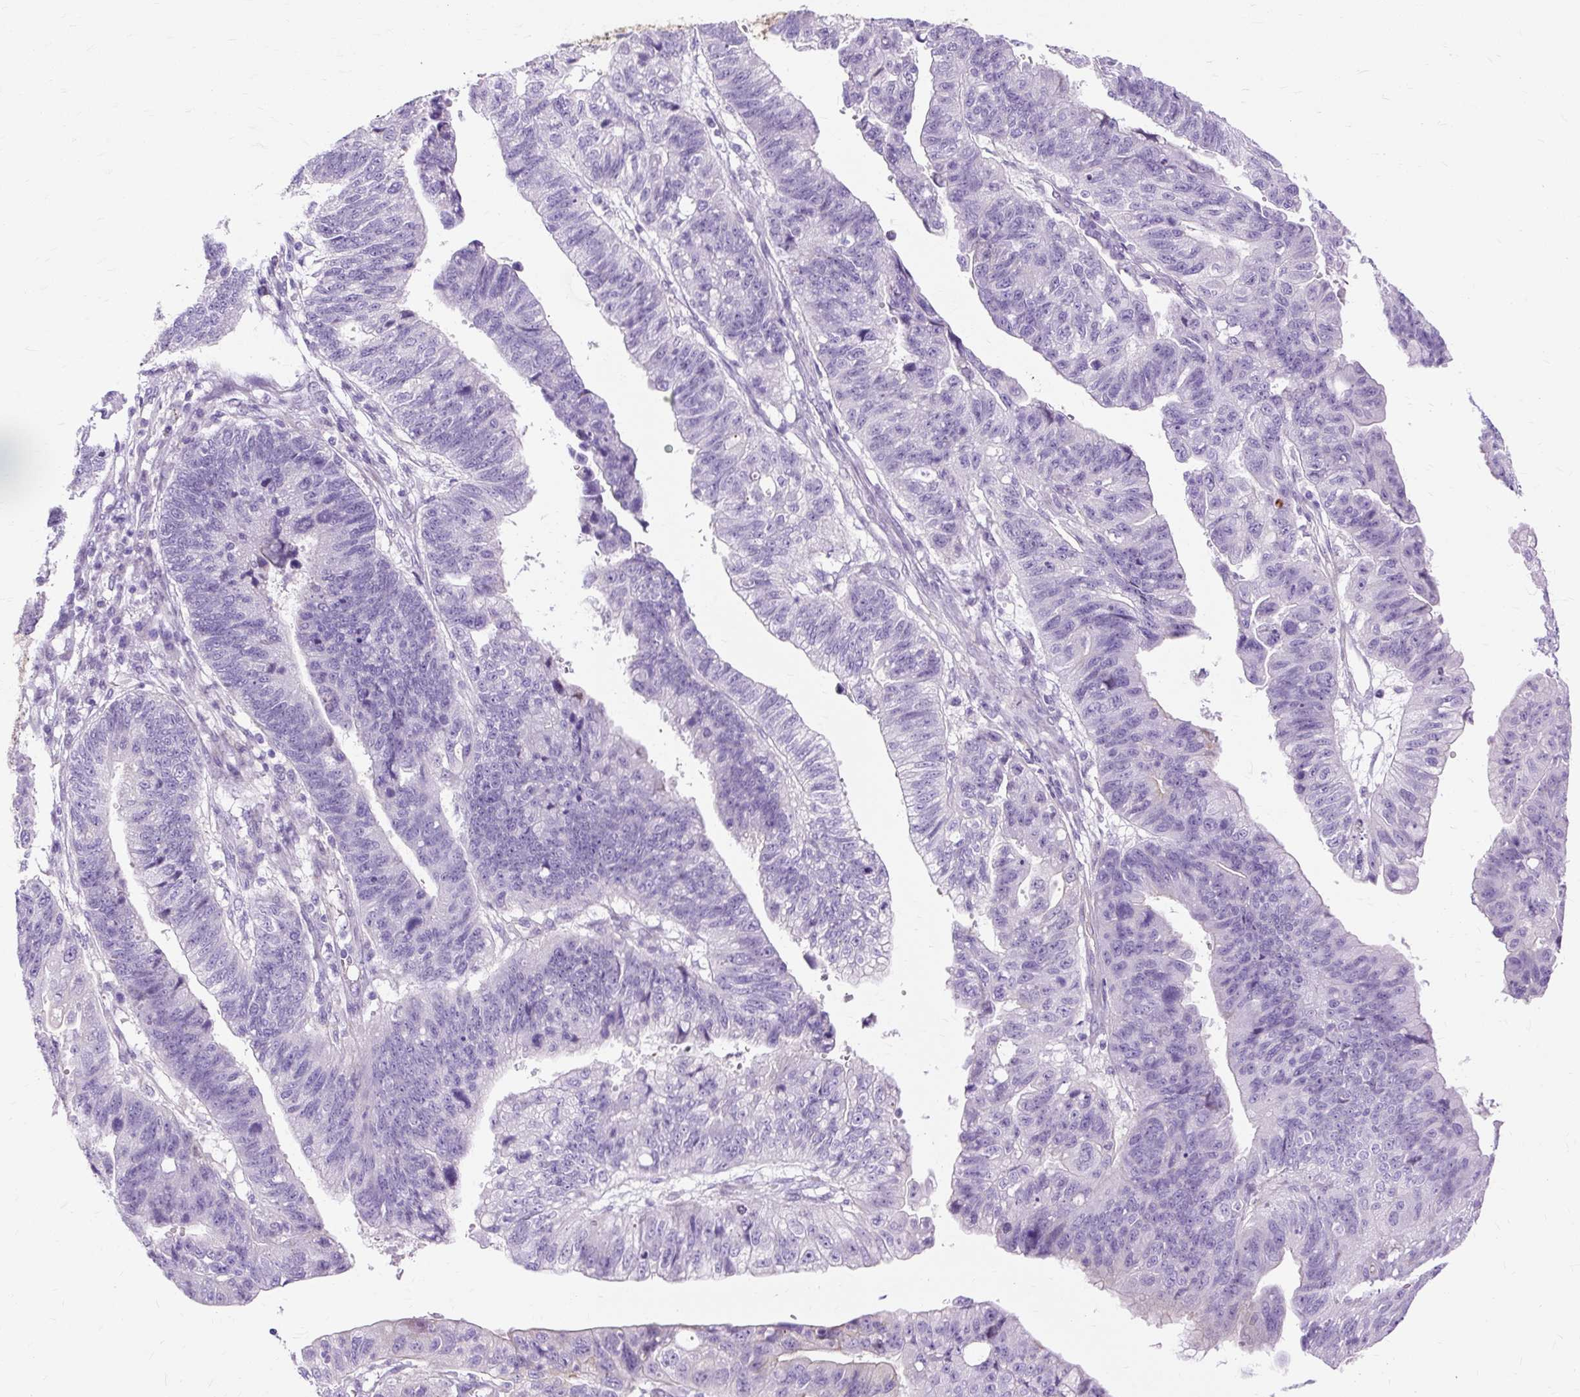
{"staining": {"intensity": "negative", "quantity": "none", "location": "none"}, "tissue": "stomach cancer", "cell_type": "Tumor cells", "image_type": "cancer", "snomed": [{"axis": "morphology", "description": "Adenocarcinoma, NOS"}, {"axis": "topography", "description": "Stomach"}], "caption": "Immunohistochemistry (IHC) micrograph of neoplastic tissue: human stomach cancer (adenocarcinoma) stained with DAB (3,3'-diaminobenzidine) displays no significant protein expression in tumor cells.", "gene": "DCTN4", "patient": {"sex": "male", "age": 59}}